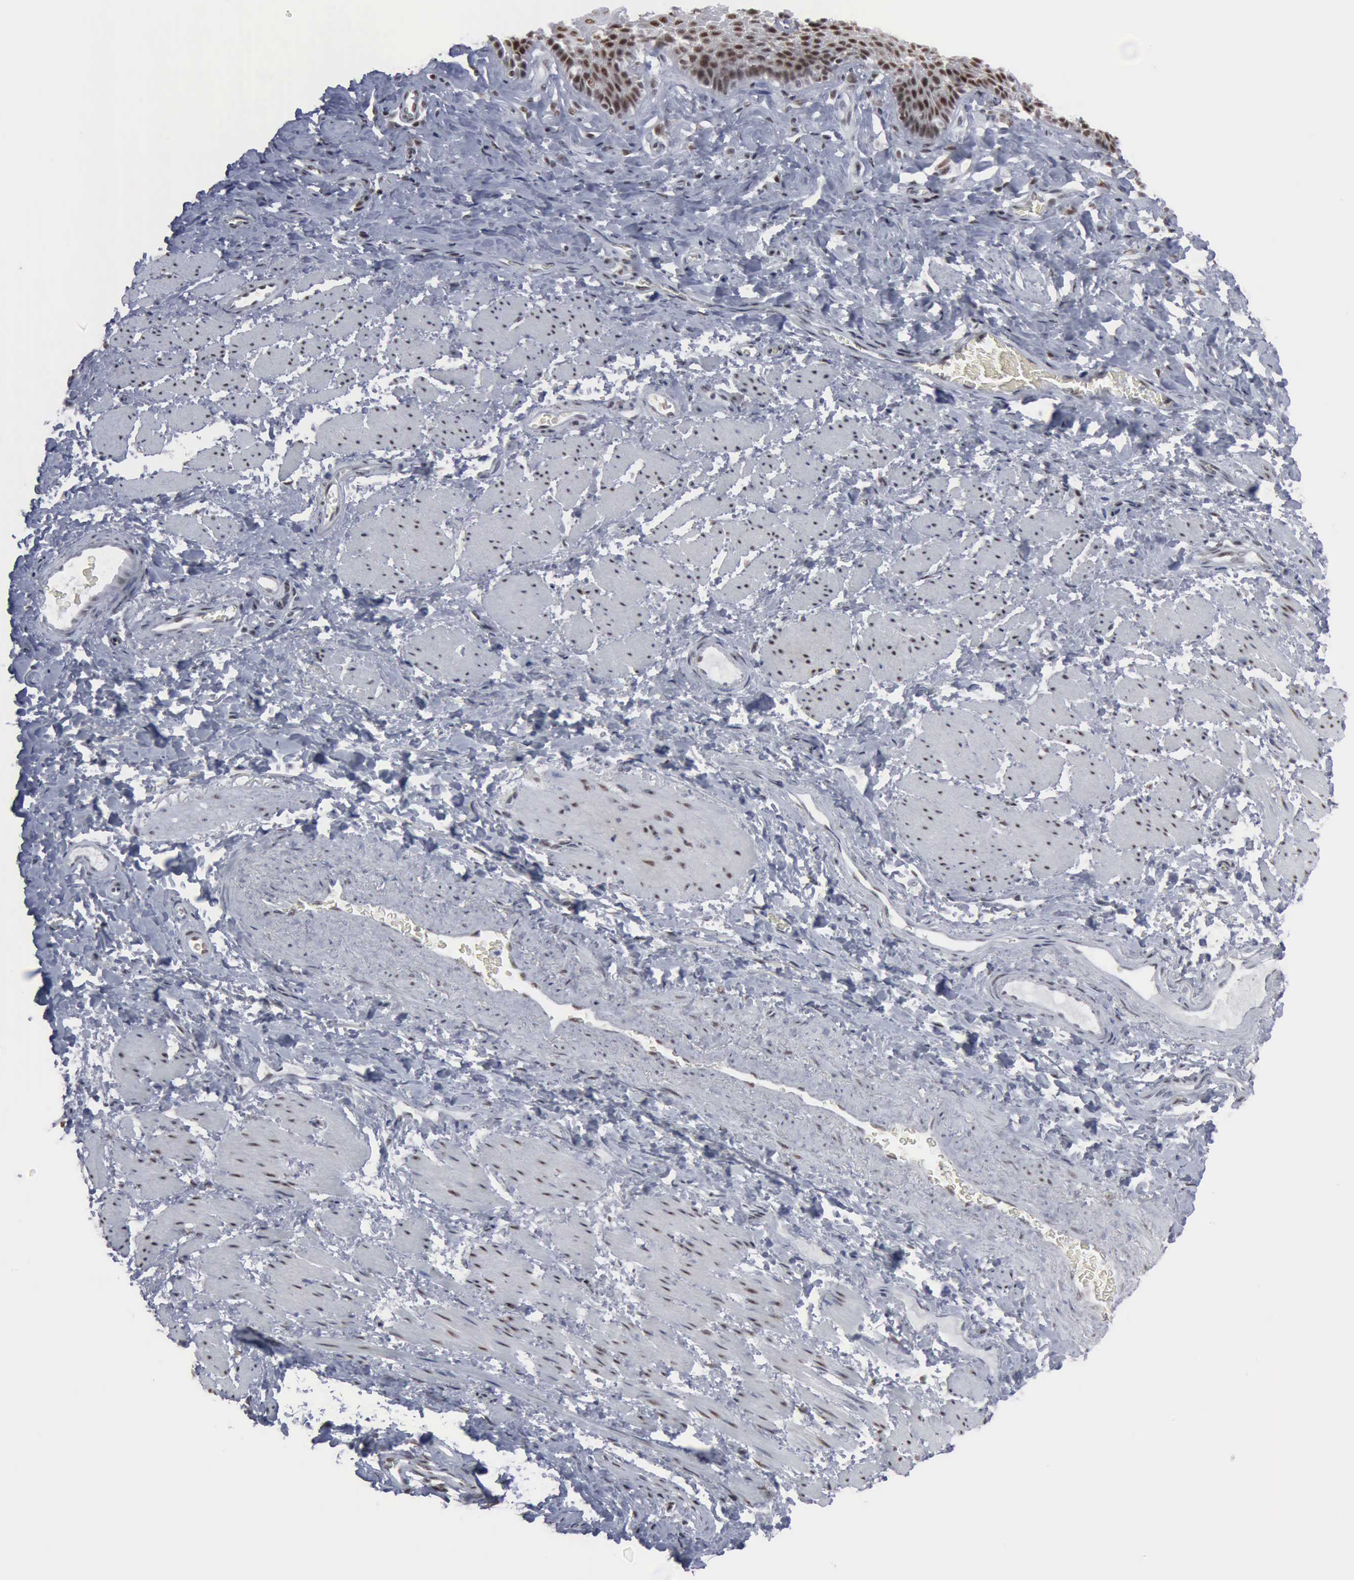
{"staining": {"intensity": "strong", "quantity": "25%-75%", "location": "nuclear"}, "tissue": "esophagus", "cell_type": "Squamous epithelial cells", "image_type": "normal", "snomed": [{"axis": "morphology", "description": "Normal tissue, NOS"}, {"axis": "topography", "description": "Esophagus"}], "caption": "Immunohistochemistry histopathology image of normal esophagus: esophagus stained using immunohistochemistry (IHC) reveals high levels of strong protein expression localized specifically in the nuclear of squamous epithelial cells, appearing as a nuclear brown color.", "gene": "XPA", "patient": {"sex": "female", "age": 61}}